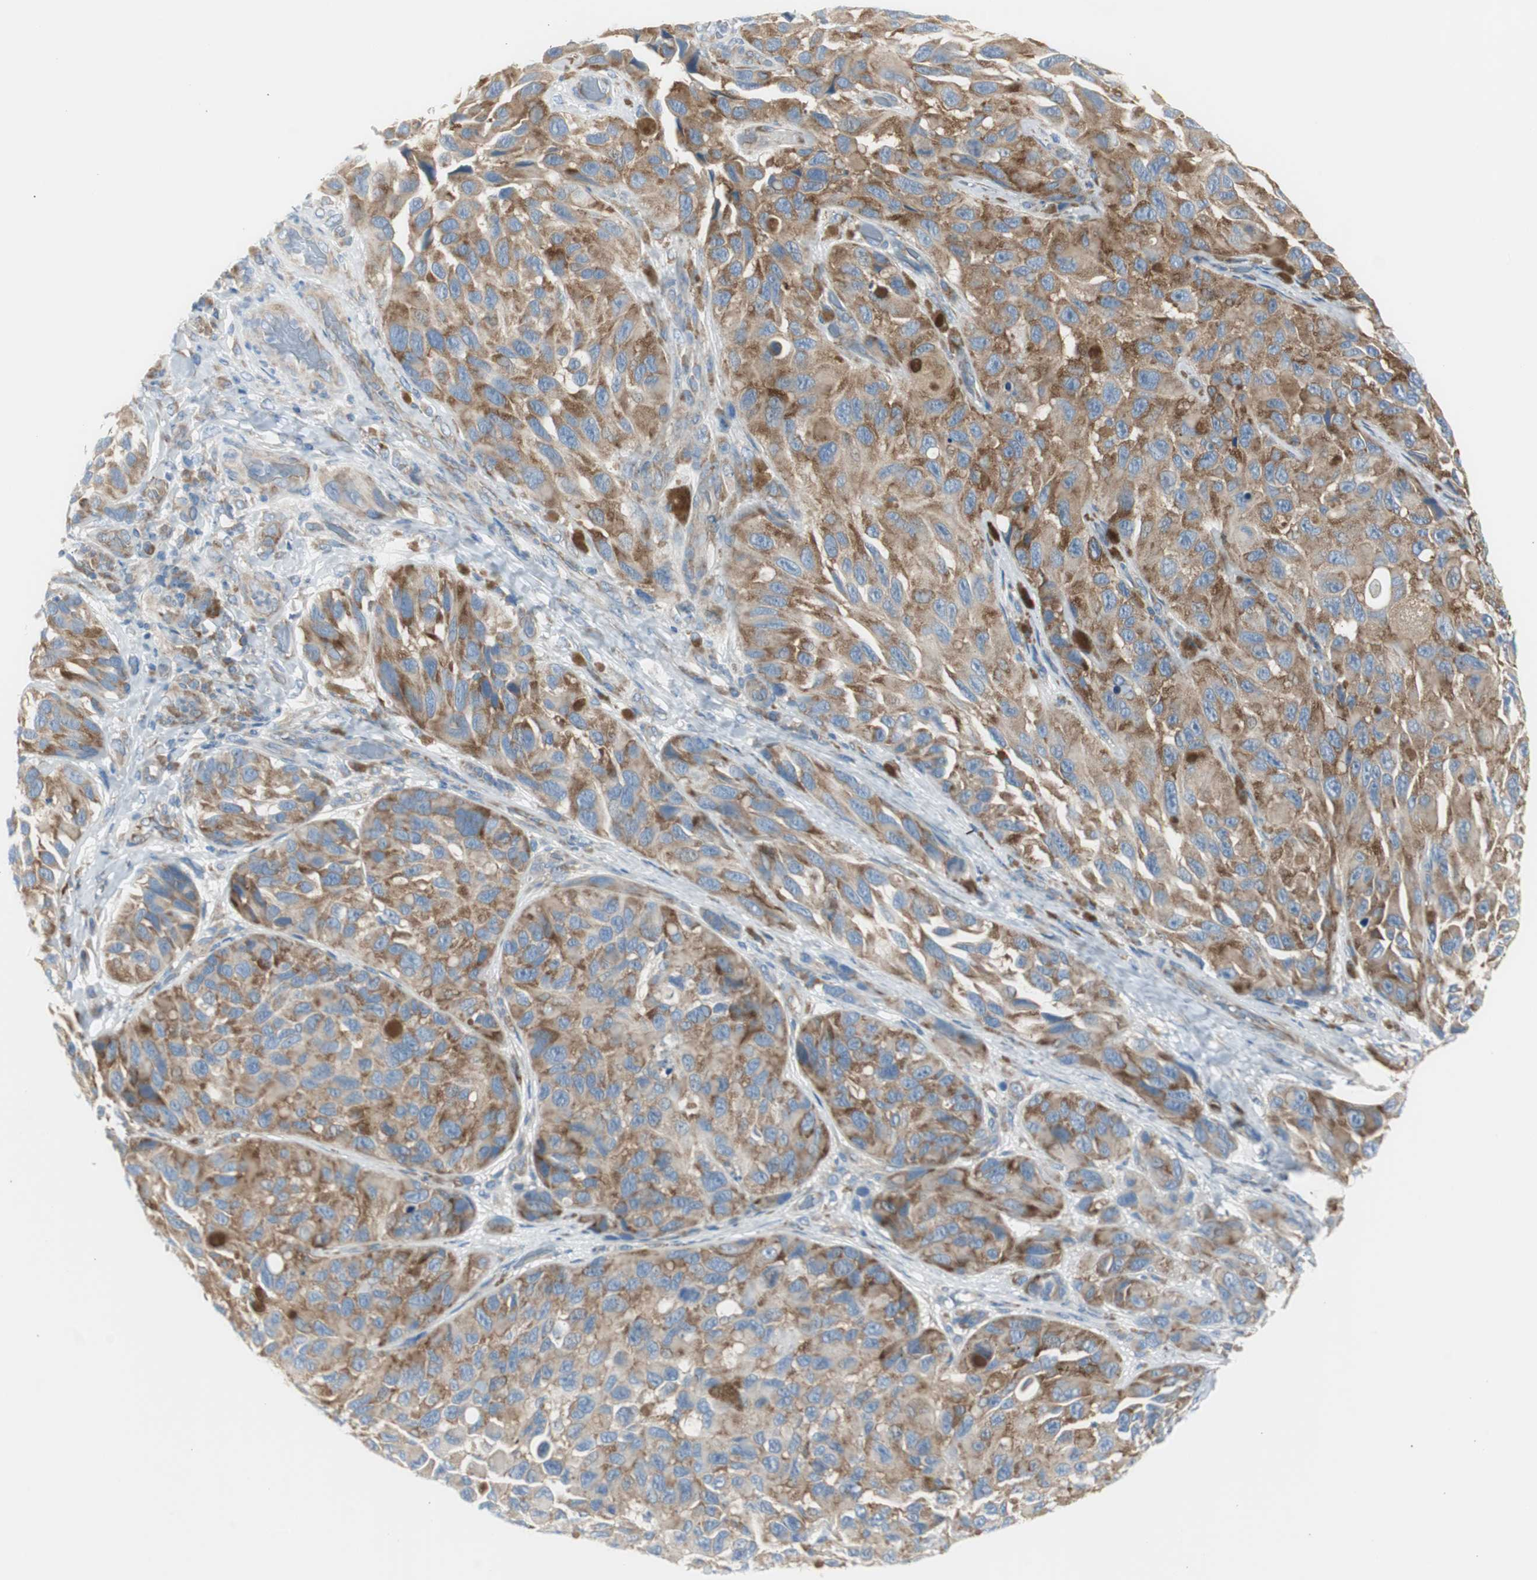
{"staining": {"intensity": "moderate", "quantity": ">75%", "location": "cytoplasmic/membranous"}, "tissue": "melanoma", "cell_type": "Tumor cells", "image_type": "cancer", "snomed": [{"axis": "morphology", "description": "Malignant melanoma, NOS"}, {"axis": "topography", "description": "Skin"}], "caption": "High-power microscopy captured an IHC image of malignant melanoma, revealing moderate cytoplasmic/membranous expression in approximately >75% of tumor cells. The staining was performed using DAB (3,3'-diaminobenzidine), with brown indicating positive protein expression. Nuclei are stained blue with hematoxylin.", "gene": "RPS12", "patient": {"sex": "female", "age": 73}}